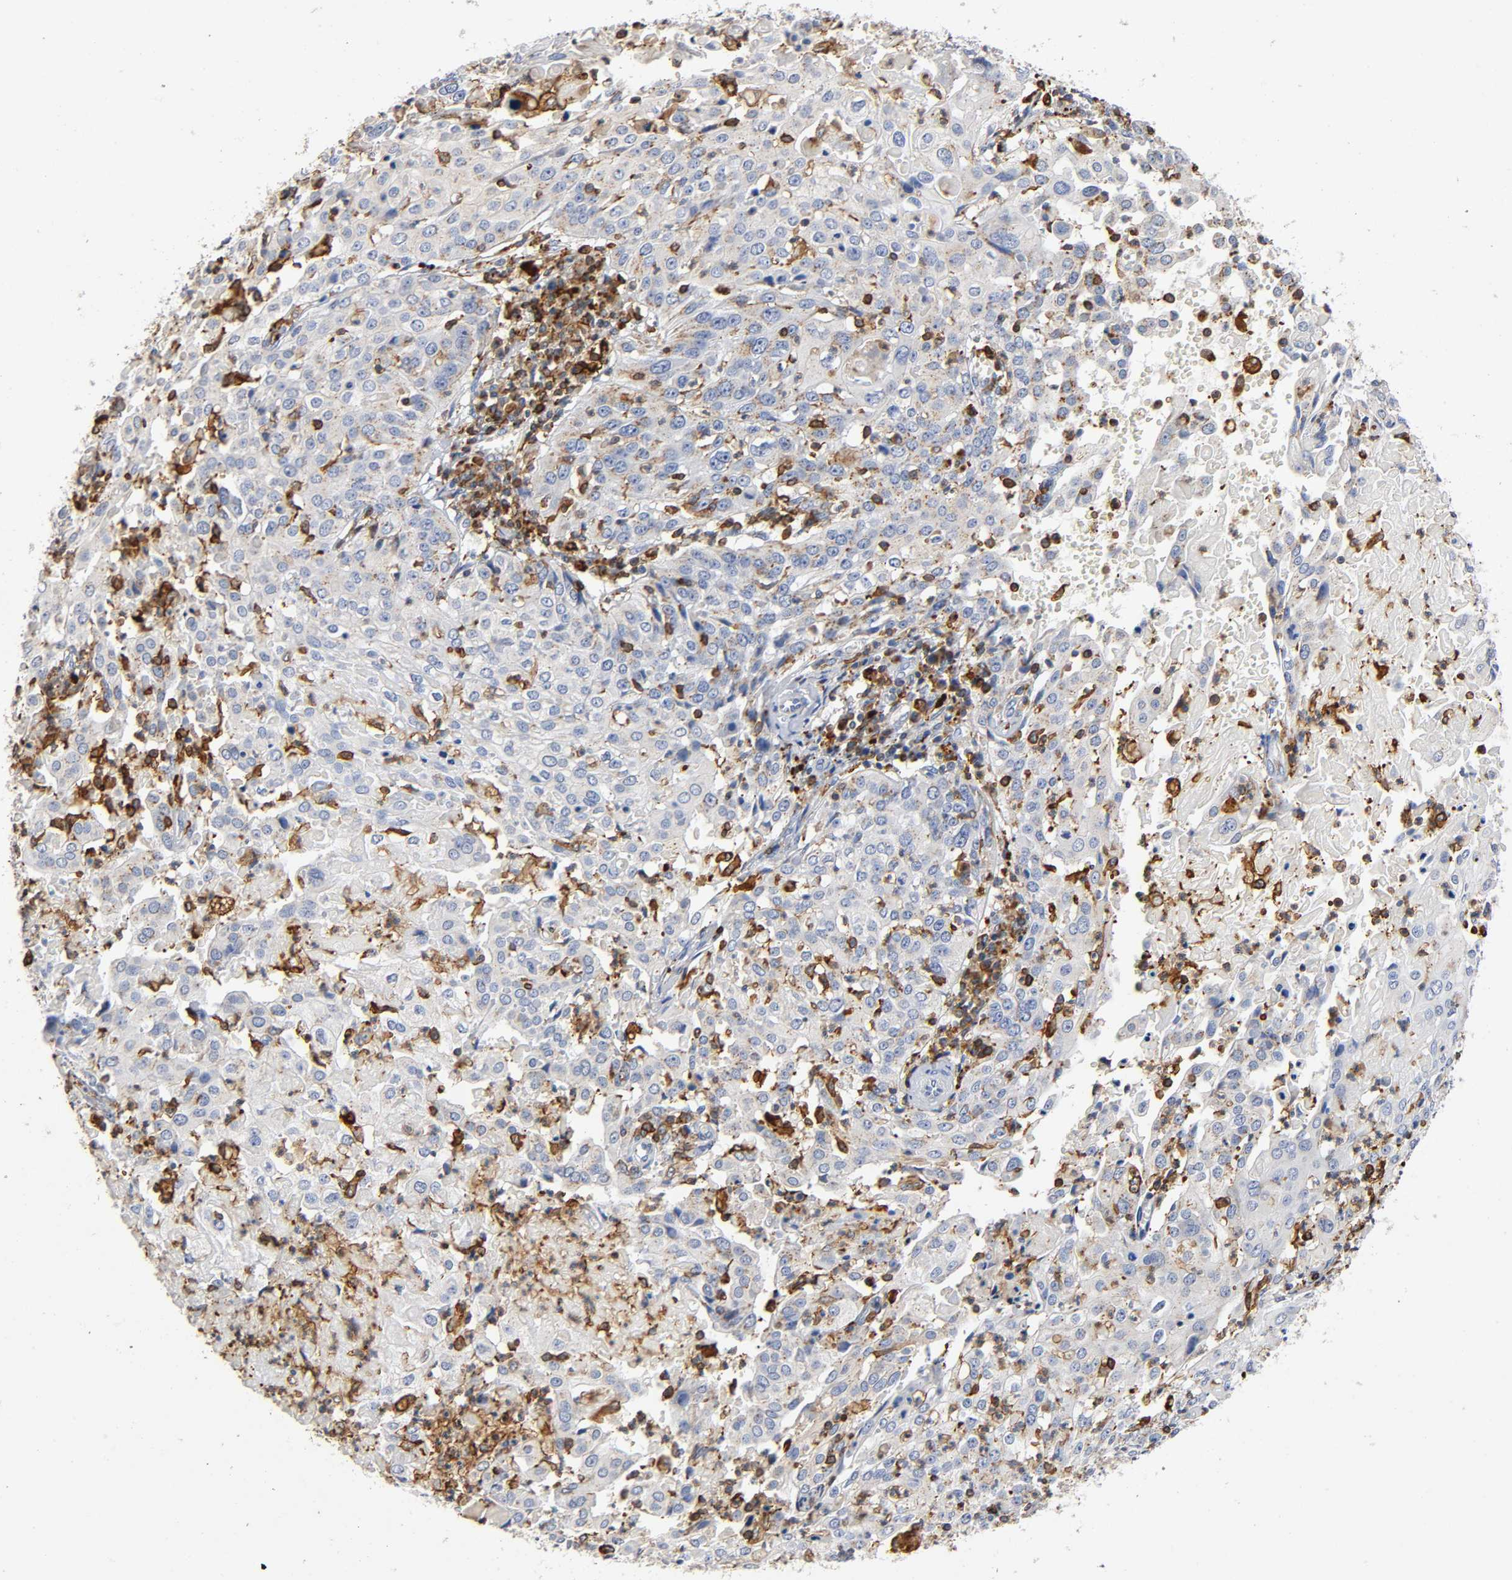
{"staining": {"intensity": "moderate", "quantity": "25%-75%", "location": "cytoplasmic/membranous"}, "tissue": "cervical cancer", "cell_type": "Tumor cells", "image_type": "cancer", "snomed": [{"axis": "morphology", "description": "Squamous cell carcinoma, NOS"}, {"axis": "topography", "description": "Cervix"}], "caption": "High-magnification brightfield microscopy of squamous cell carcinoma (cervical) stained with DAB (3,3'-diaminobenzidine) (brown) and counterstained with hematoxylin (blue). tumor cells exhibit moderate cytoplasmic/membranous expression is seen in approximately25%-75% of cells.", "gene": "CAPN10", "patient": {"sex": "female", "age": 39}}